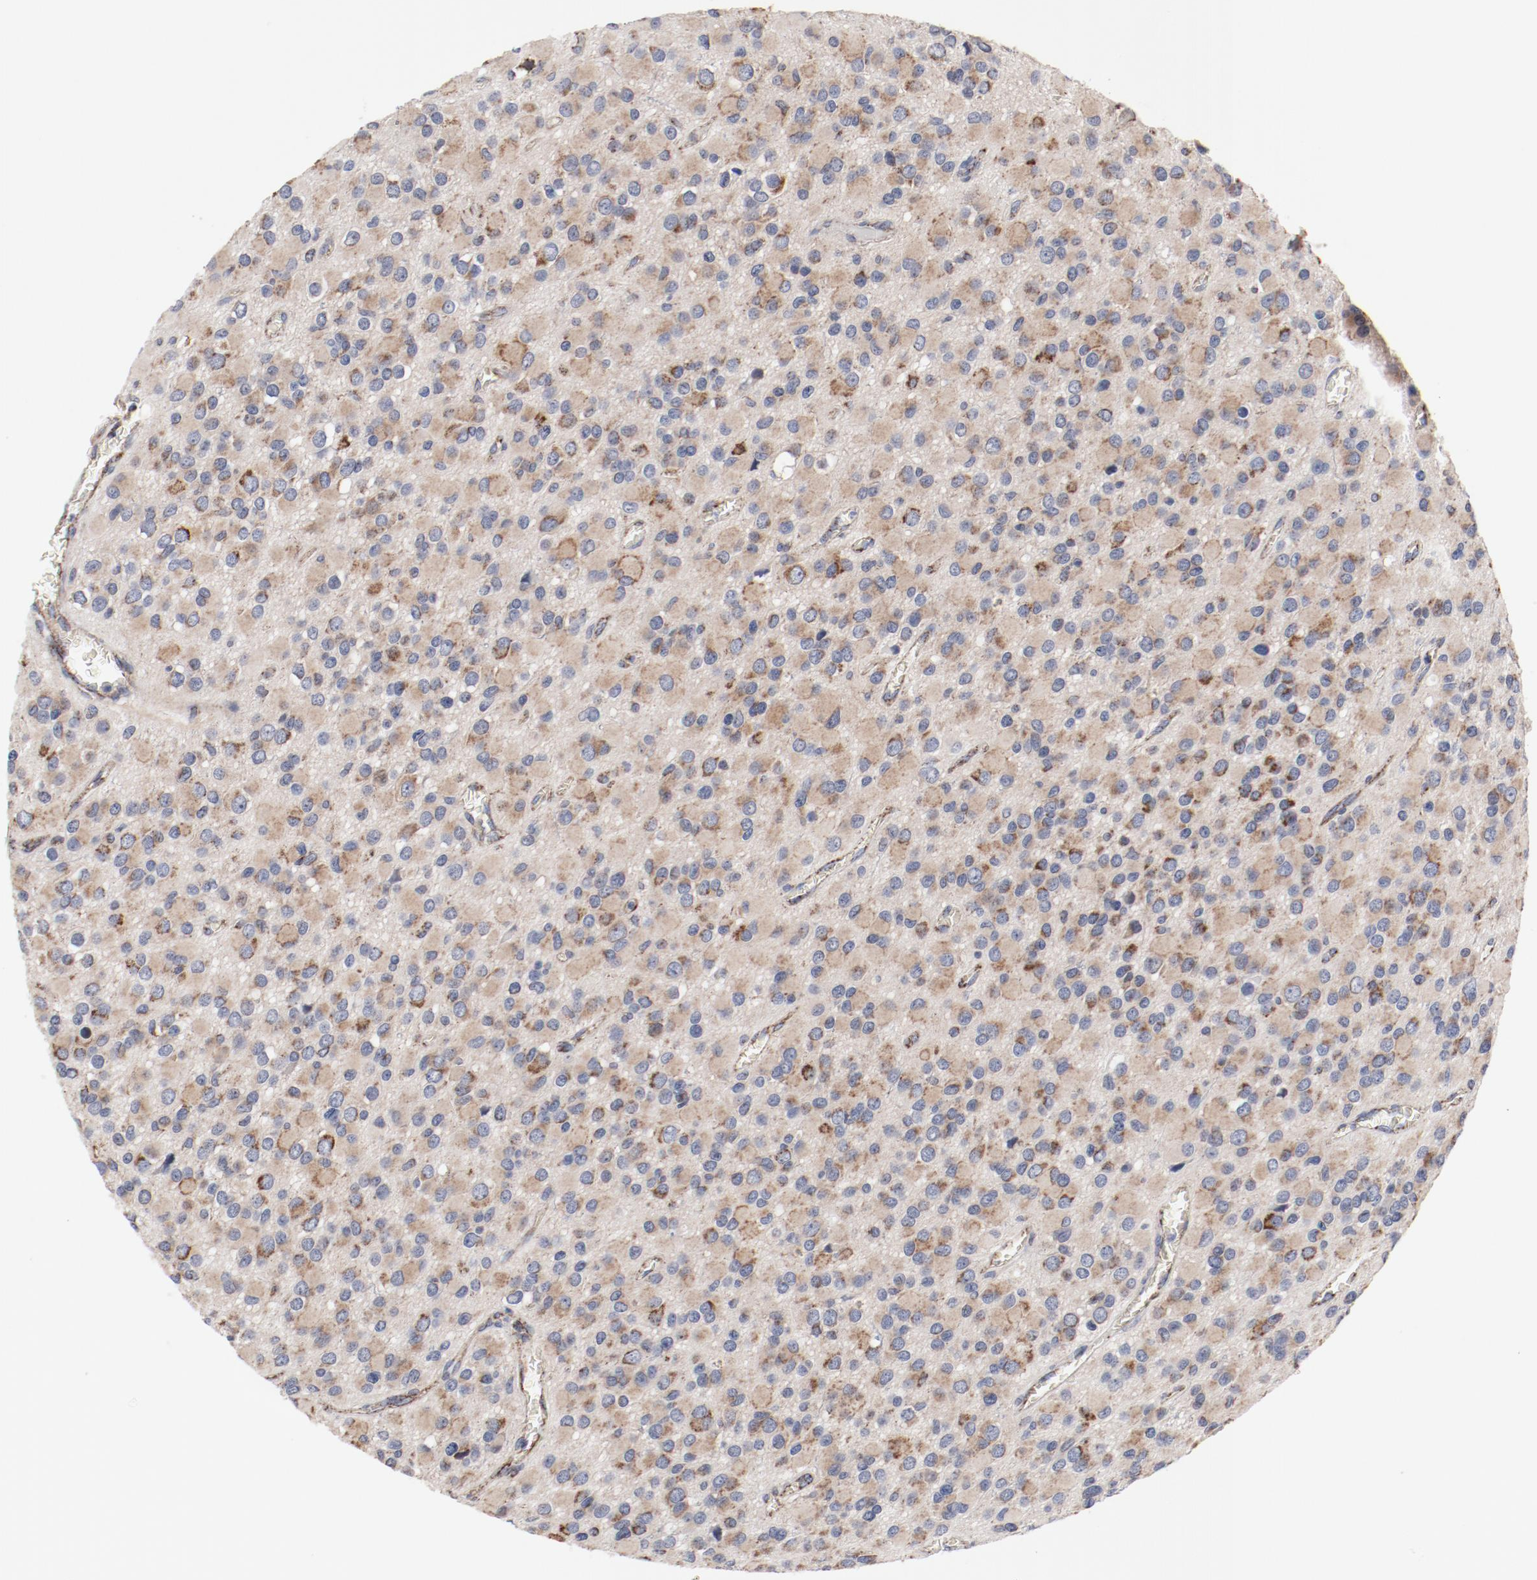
{"staining": {"intensity": "weak", "quantity": "25%-75%", "location": "cytoplasmic/membranous"}, "tissue": "glioma", "cell_type": "Tumor cells", "image_type": "cancer", "snomed": [{"axis": "morphology", "description": "Glioma, malignant, Low grade"}, {"axis": "topography", "description": "Brain"}], "caption": "An image showing weak cytoplasmic/membranous positivity in approximately 25%-75% of tumor cells in malignant glioma (low-grade), as visualized by brown immunohistochemical staining.", "gene": "NDUFV2", "patient": {"sex": "male", "age": 42}}